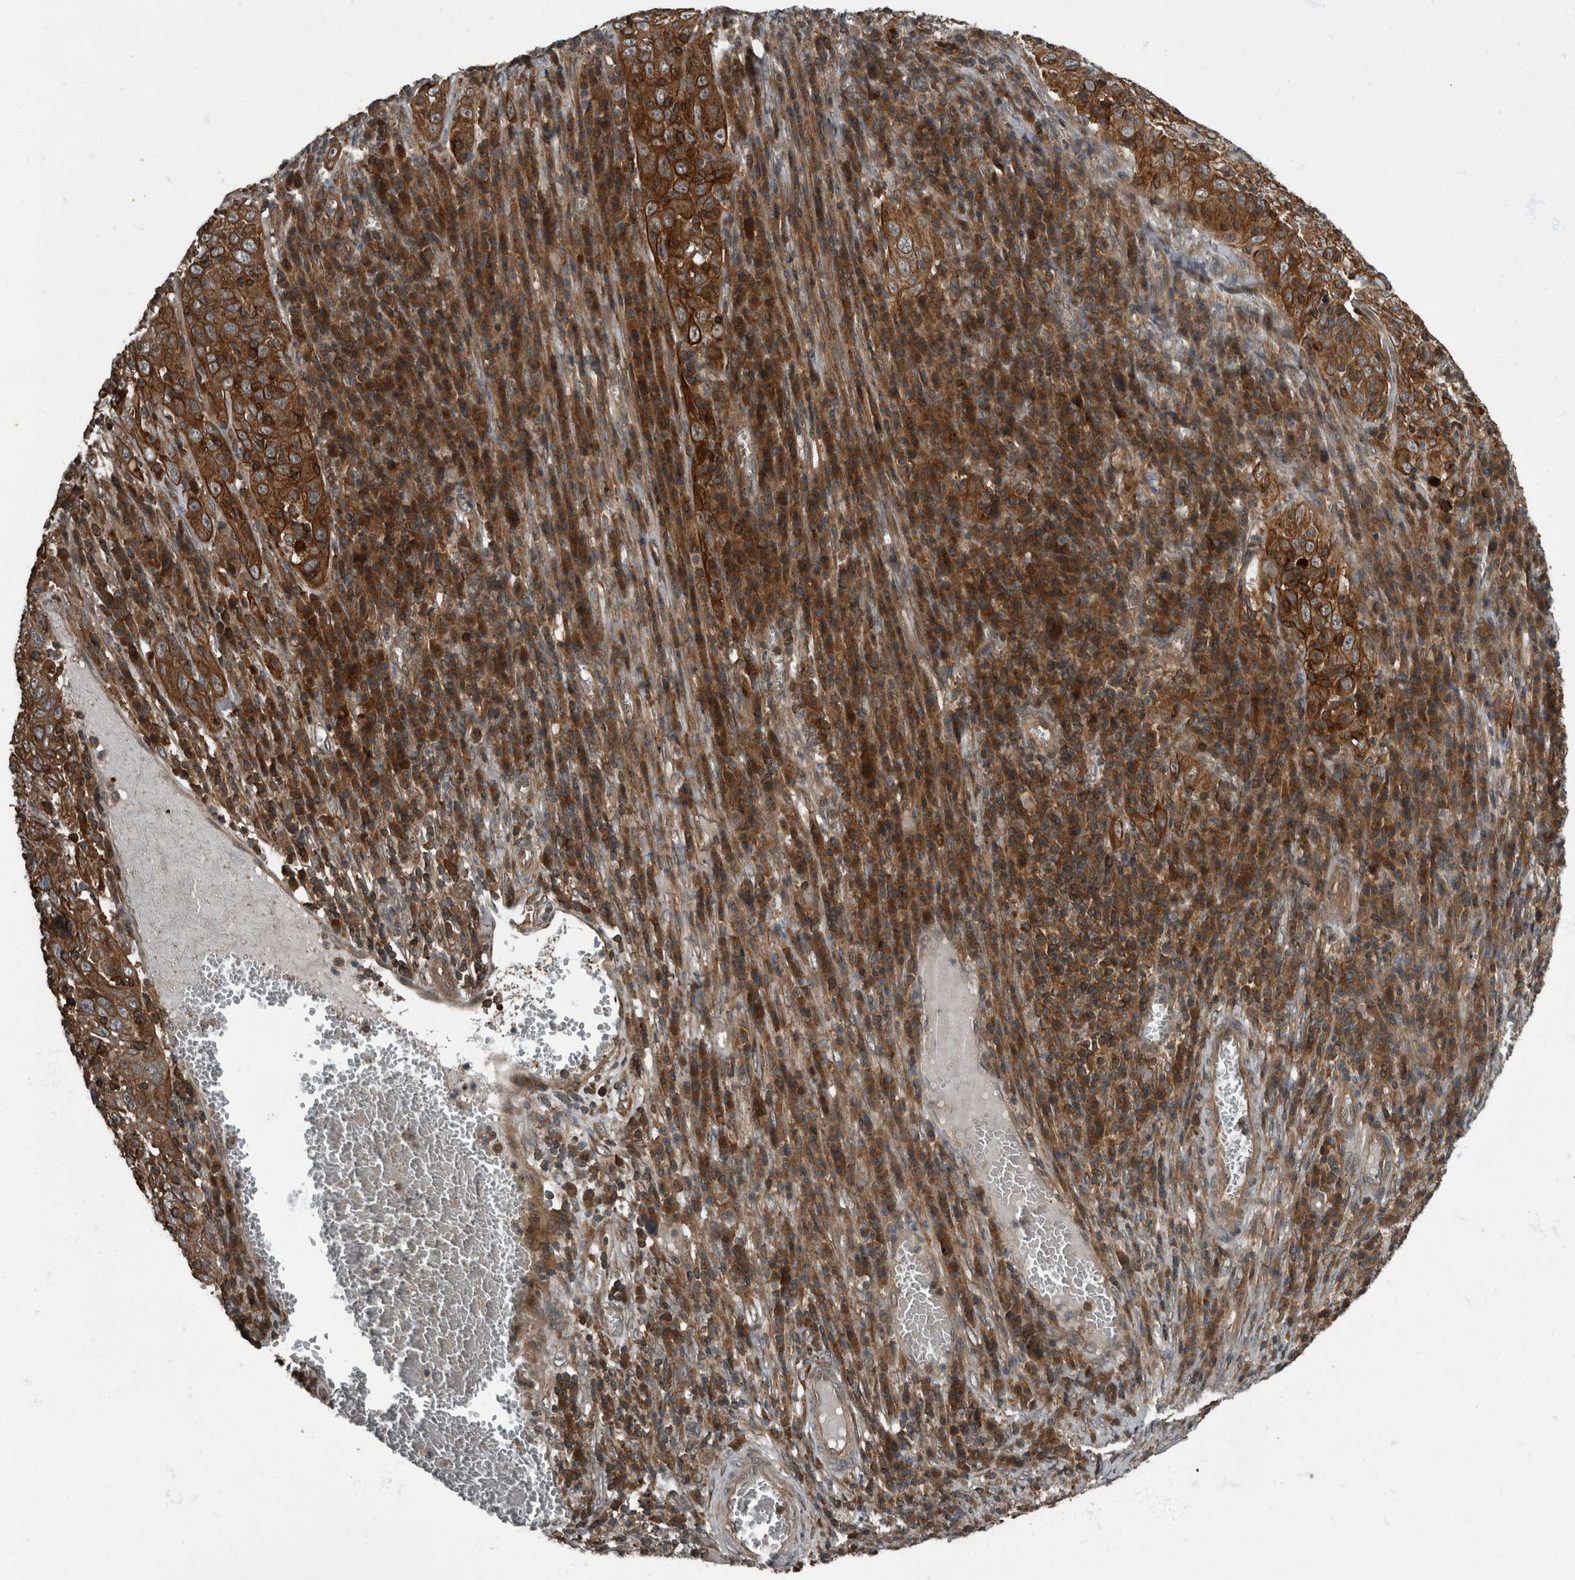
{"staining": {"intensity": "strong", "quantity": ">75%", "location": "cytoplasmic/membranous"}, "tissue": "cervical cancer", "cell_type": "Tumor cells", "image_type": "cancer", "snomed": [{"axis": "morphology", "description": "Squamous cell carcinoma, NOS"}, {"axis": "topography", "description": "Cervix"}], "caption": "Human cervical cancer (squamous cell carcinoma) stained for a protein (brown) shows strong cytoplasmic/membranous positive staining in approximately >75% of tumor cells.", "gene": "RABGGTB", "patient": {"sex": "female", "age": 46}}